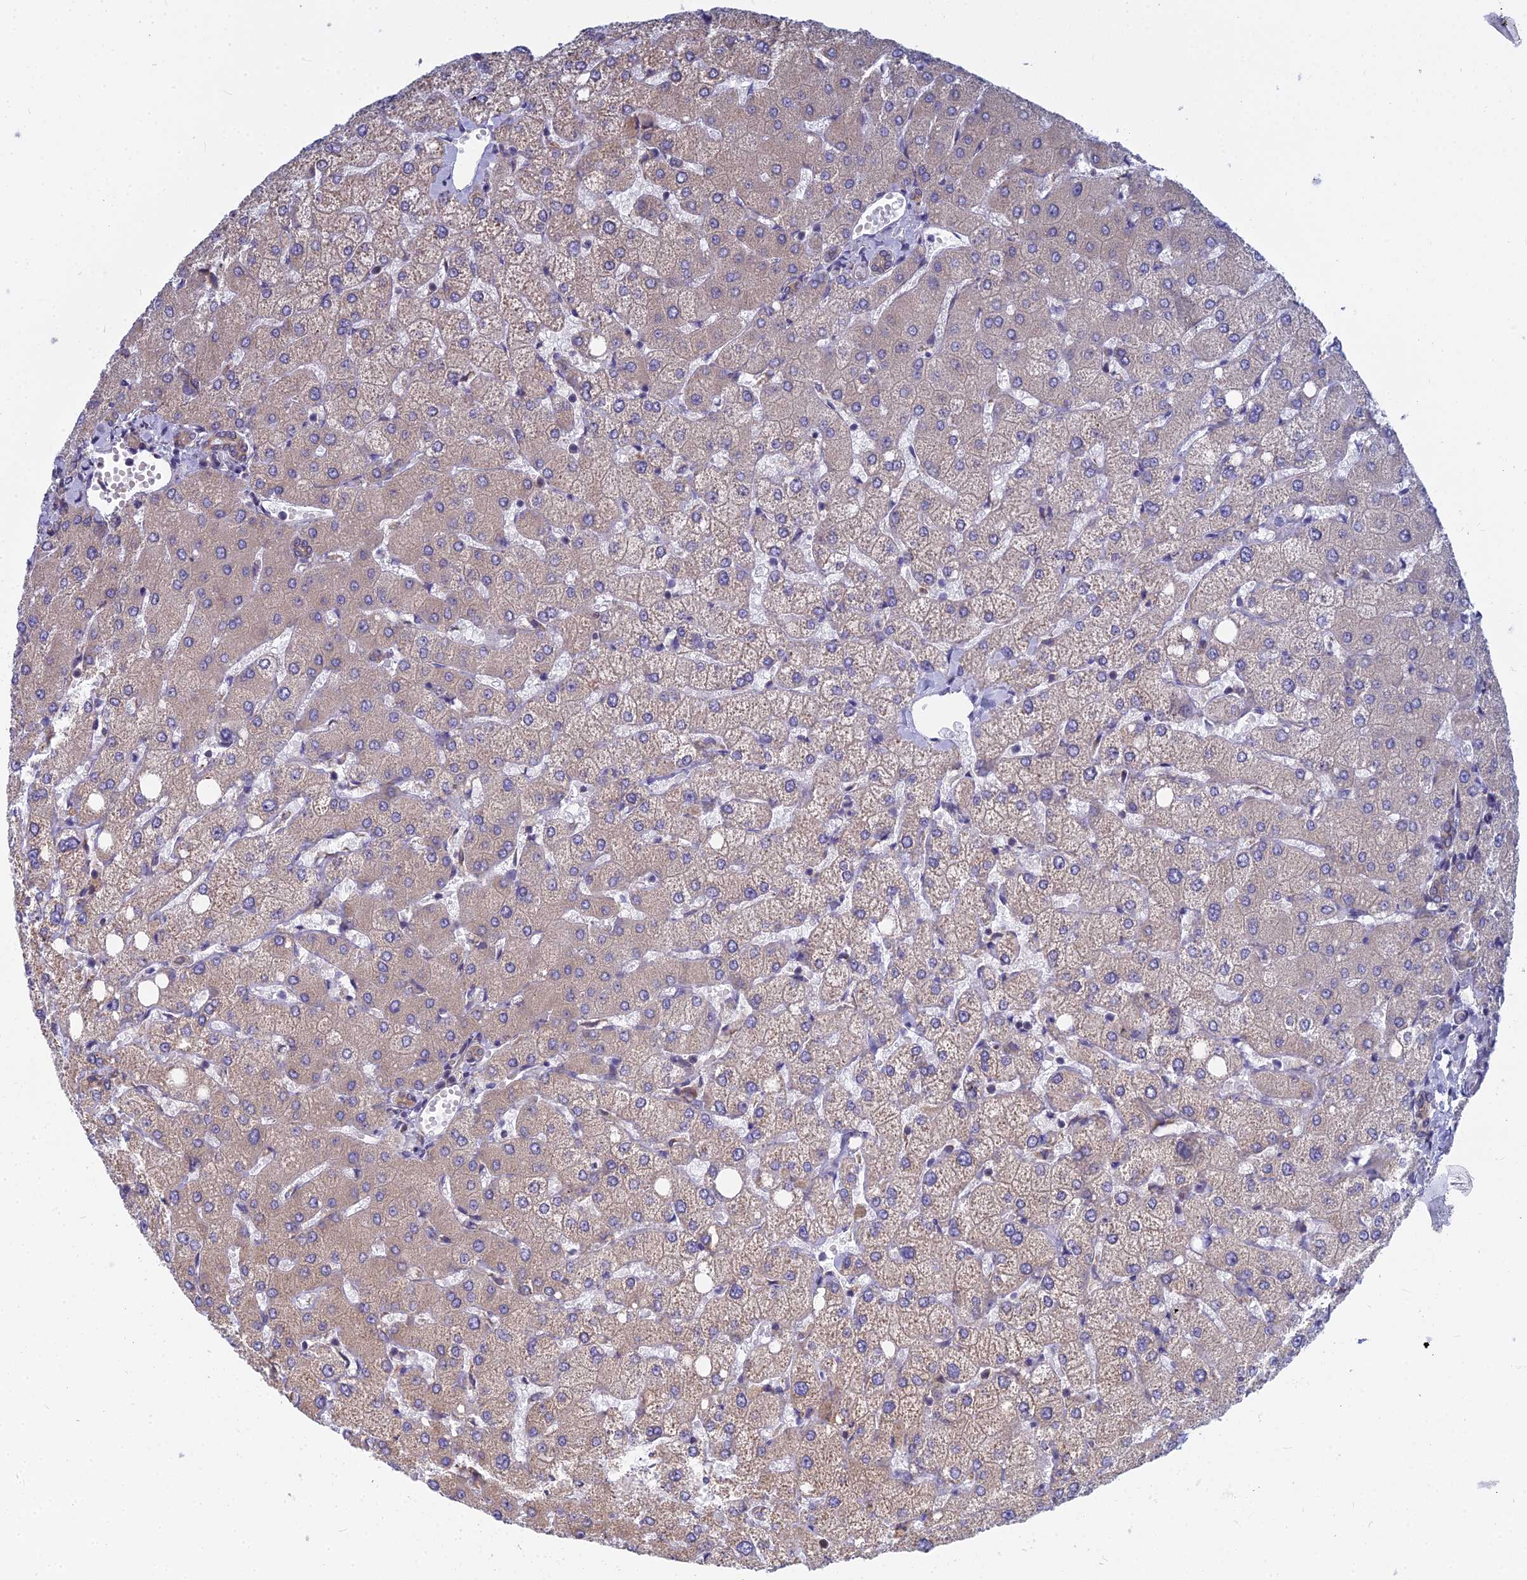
{"staining": {"intensity": "weak", "quantity": "<25%", "location": "cytoplasmic/membranous"}, "tissue": "liver", "cell_type": "Cholangiocytes", "image_type": "normal", "snomed": [{"axis": "morphology", "description": "Normal tissue, NOS"}, {"axis": "topography", "description": "Liver"}], "caption": "A photomicrograph of liver stained for a protein demonstrates no brown staining in cholangiocytes. (Brightfield microscopy of DAB (3,3'-diaminobenzidine) immunohistochemistry at high magnification).", "gene": "KIAA1143", "patient": {"sex": "female", "age": 54}}